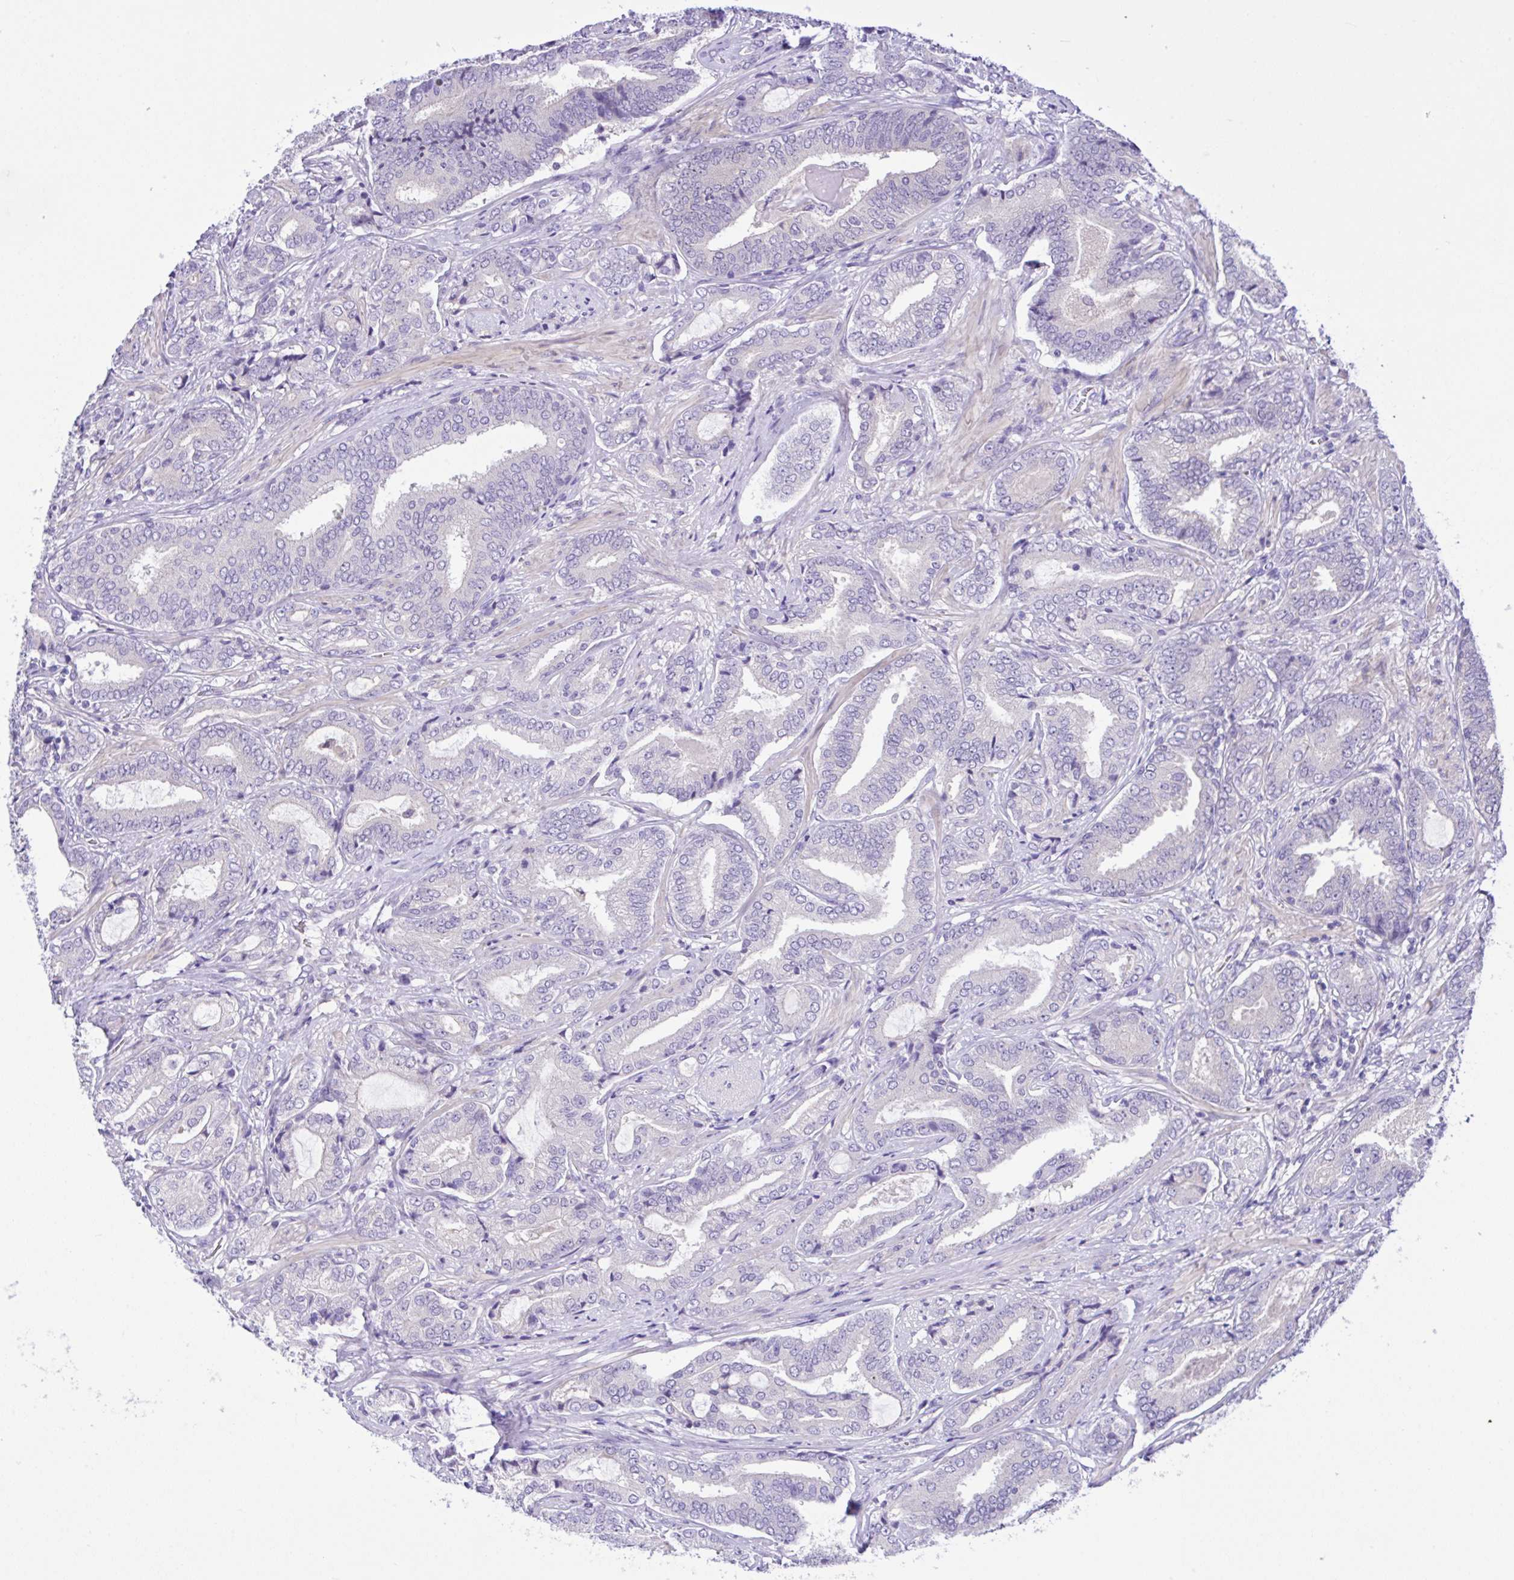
{"staining": {"intensity": "negative", "quantity": "none", "location": "none"}, "tissue": "prostate cancer", "cell_type": "Tumor cells", "image_type": "cancer", "snomed": [{"axis": "morphology", "description": "Adenocarcinoma, High grade"}, {"axis": "topography", "description": "Prostate"}], "caption": "DAB (3,3'-diaminobenzidine) immunohistochemical staining of human prostate high-grade adenocarcinoma demonstrates no significant positivity in tumor cells. (DAB immunohistochemistry, high magnification).", "gene": "ANO4", "patient": {"sex": "male", "age": 62}}